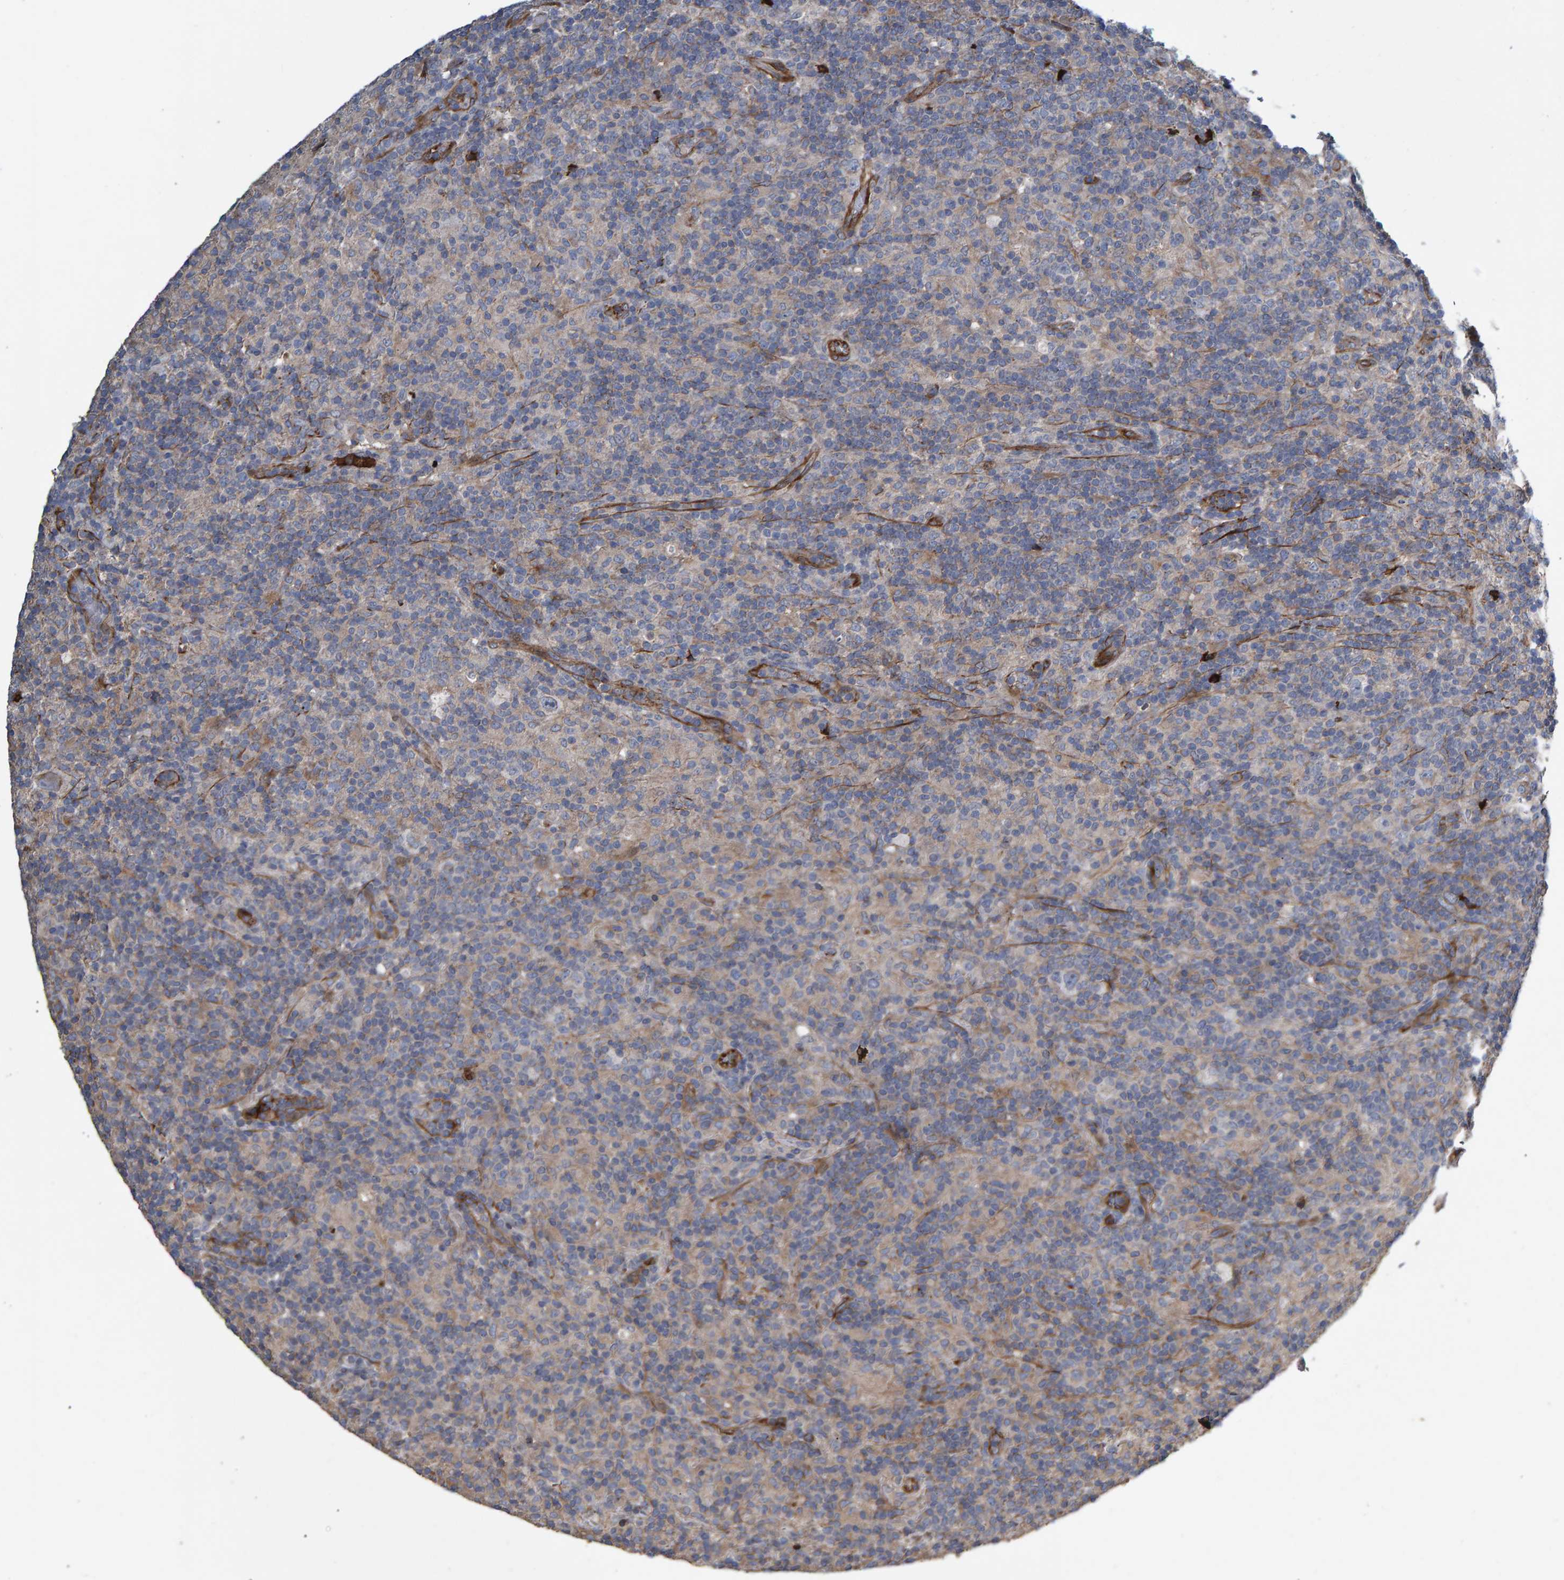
{"staining": {"intensity": "negative", "quantity": "none", "location": "none"}, "tissue": "lymphoma", "cell_type": "Tumor cells", "image_type": "cancer", "snomed": [{"axis": "morphology", "description": "Hodgkin's disease, NOS"}, {"axis": "topography", "description": "Lymph node"}], "caption": "Protein analysis of lymphoma shows no significant staining in tumor cells.", "gene": "SLIT2", "patient": {"sex": "male", "age": 70}}